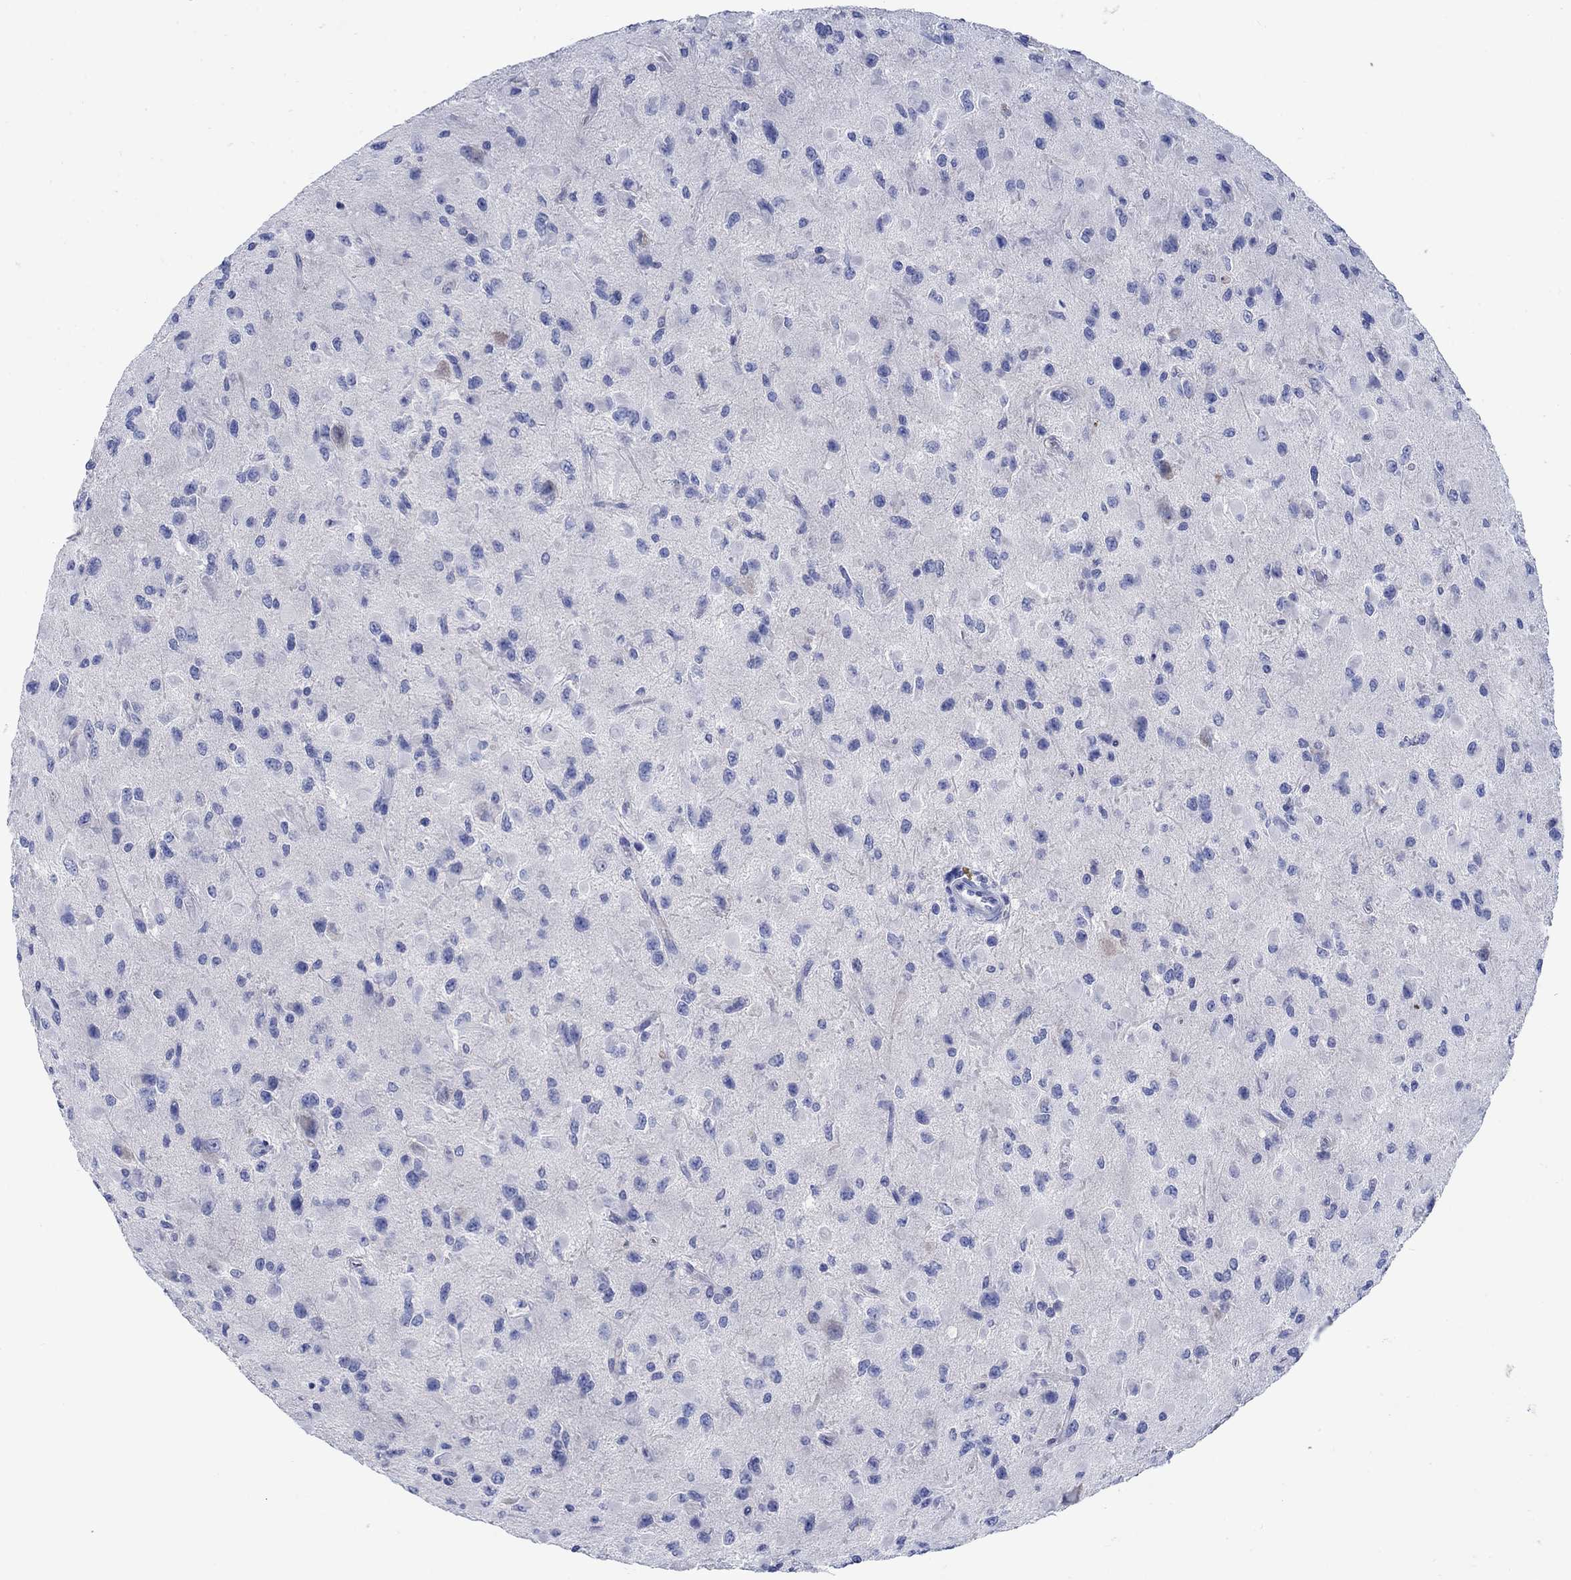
{"staining": {"intensity": "negative", "quantity": "none", "location": "none"}, "tissue": "glioma", "cell_type": "Tumor cells", "image_type": "cancer", "snomed": [{"axis": "morphology", "description": "Glioma, malignant, High grade"}, {"axis": "topography", "description": "Cerebral cortex"}], "caption": "Immunohistochemical staining of glioma exhibits no significant positivity in tumor cells. (Stains: DAB IHC with hematoxylin counter stain, Microscopy: brightfield microscopy at high magnification).", "gene": "TRIM16", "patient": {"sex": "male", "age": 35}}